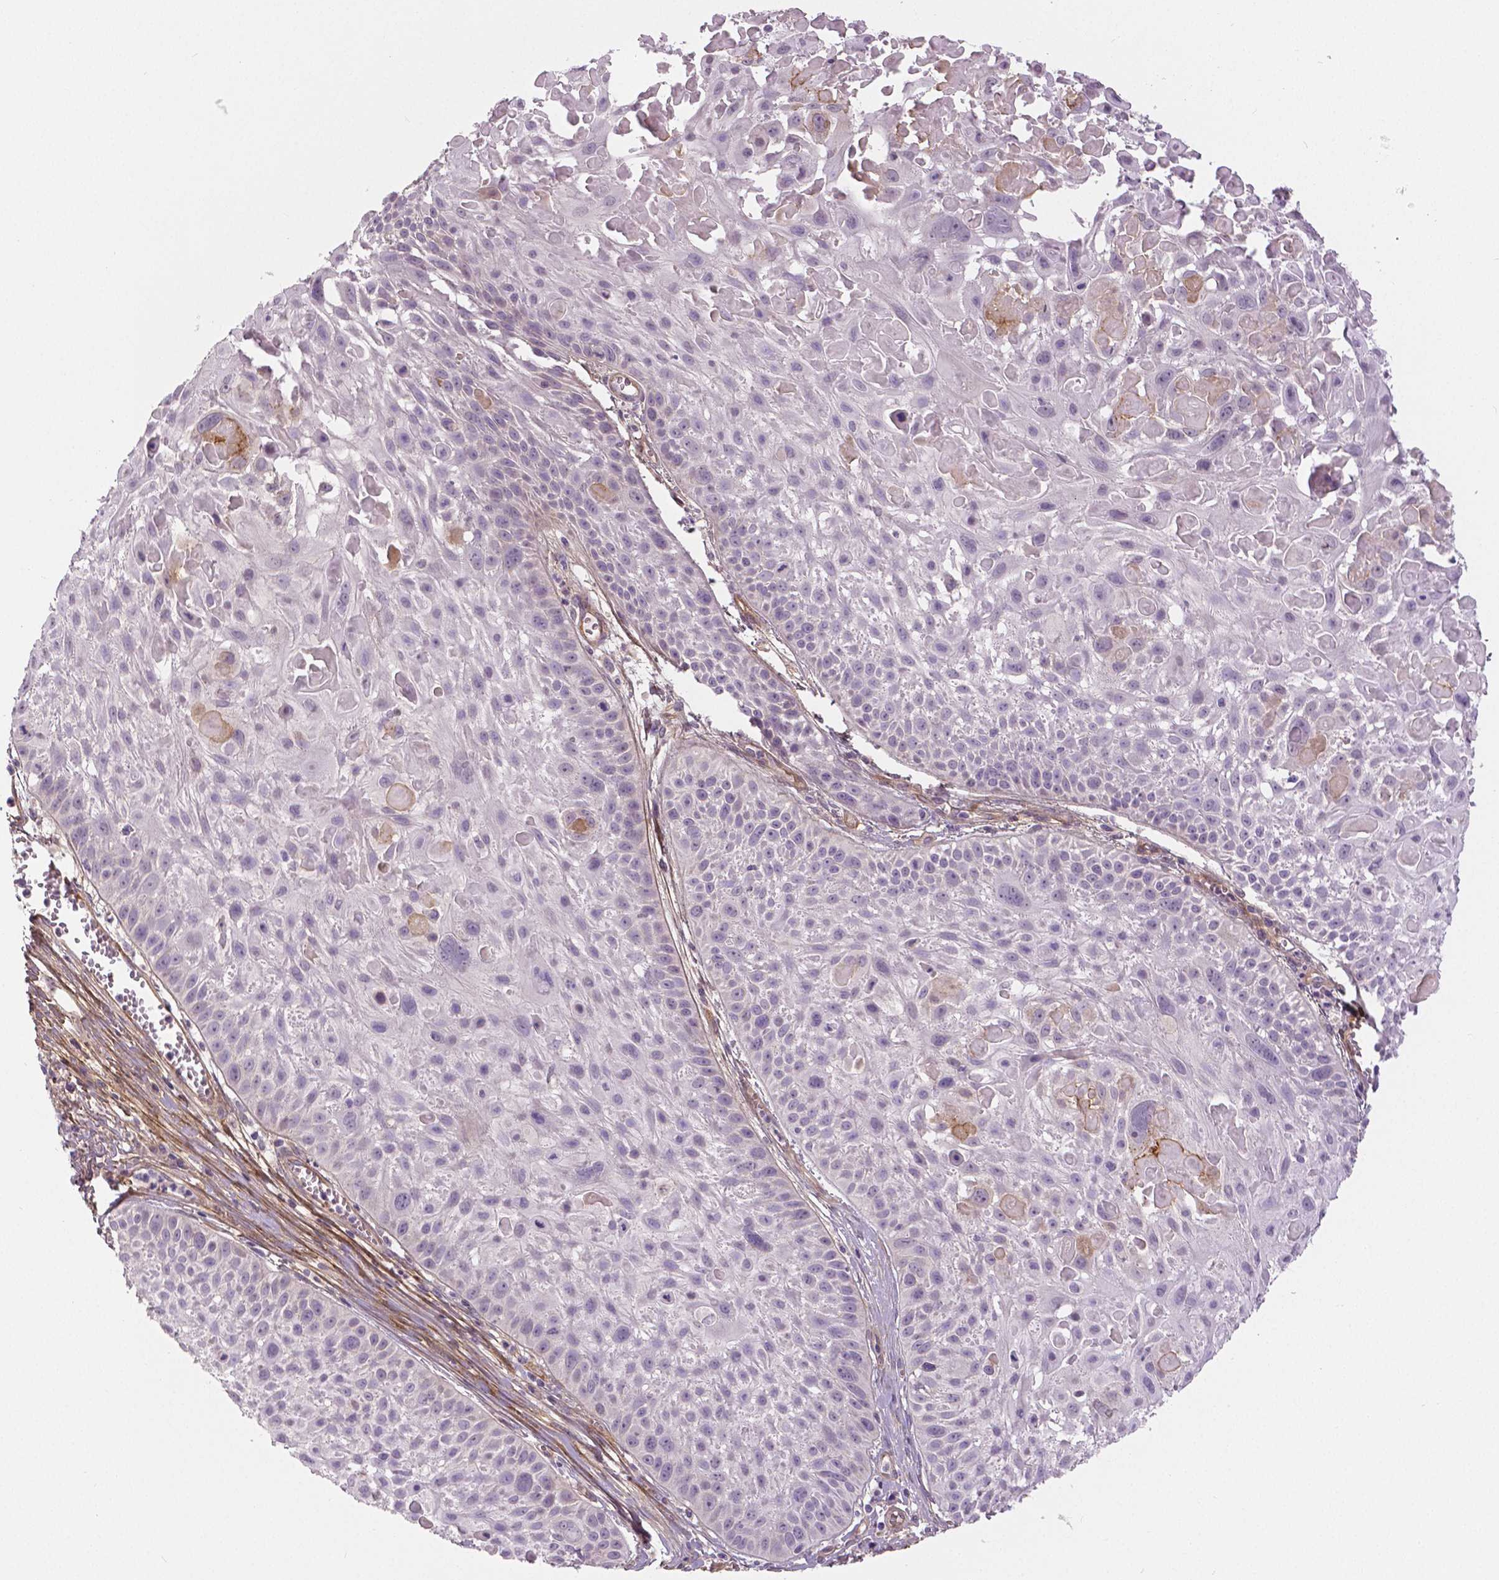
{"staining": {"intensity": "negative", "quantity": "none", "location": "none"}, "tissue": "skin cancer", "cell_type": "Tumor cells", "image_type": "cancer", "snomed": [{"axis": "morphology", "description": "Squamous cell carcinoma, NOS"}, {"axis": "topography", "description": "Skin"}, {"axis": "topography", "description": "Anal"}], "caption": "Human skin cancer stained for a protein using IHC shows no staining in tumor cells.", "gene": "FLT1", "patient": {"sex": "female", "age": 75}}